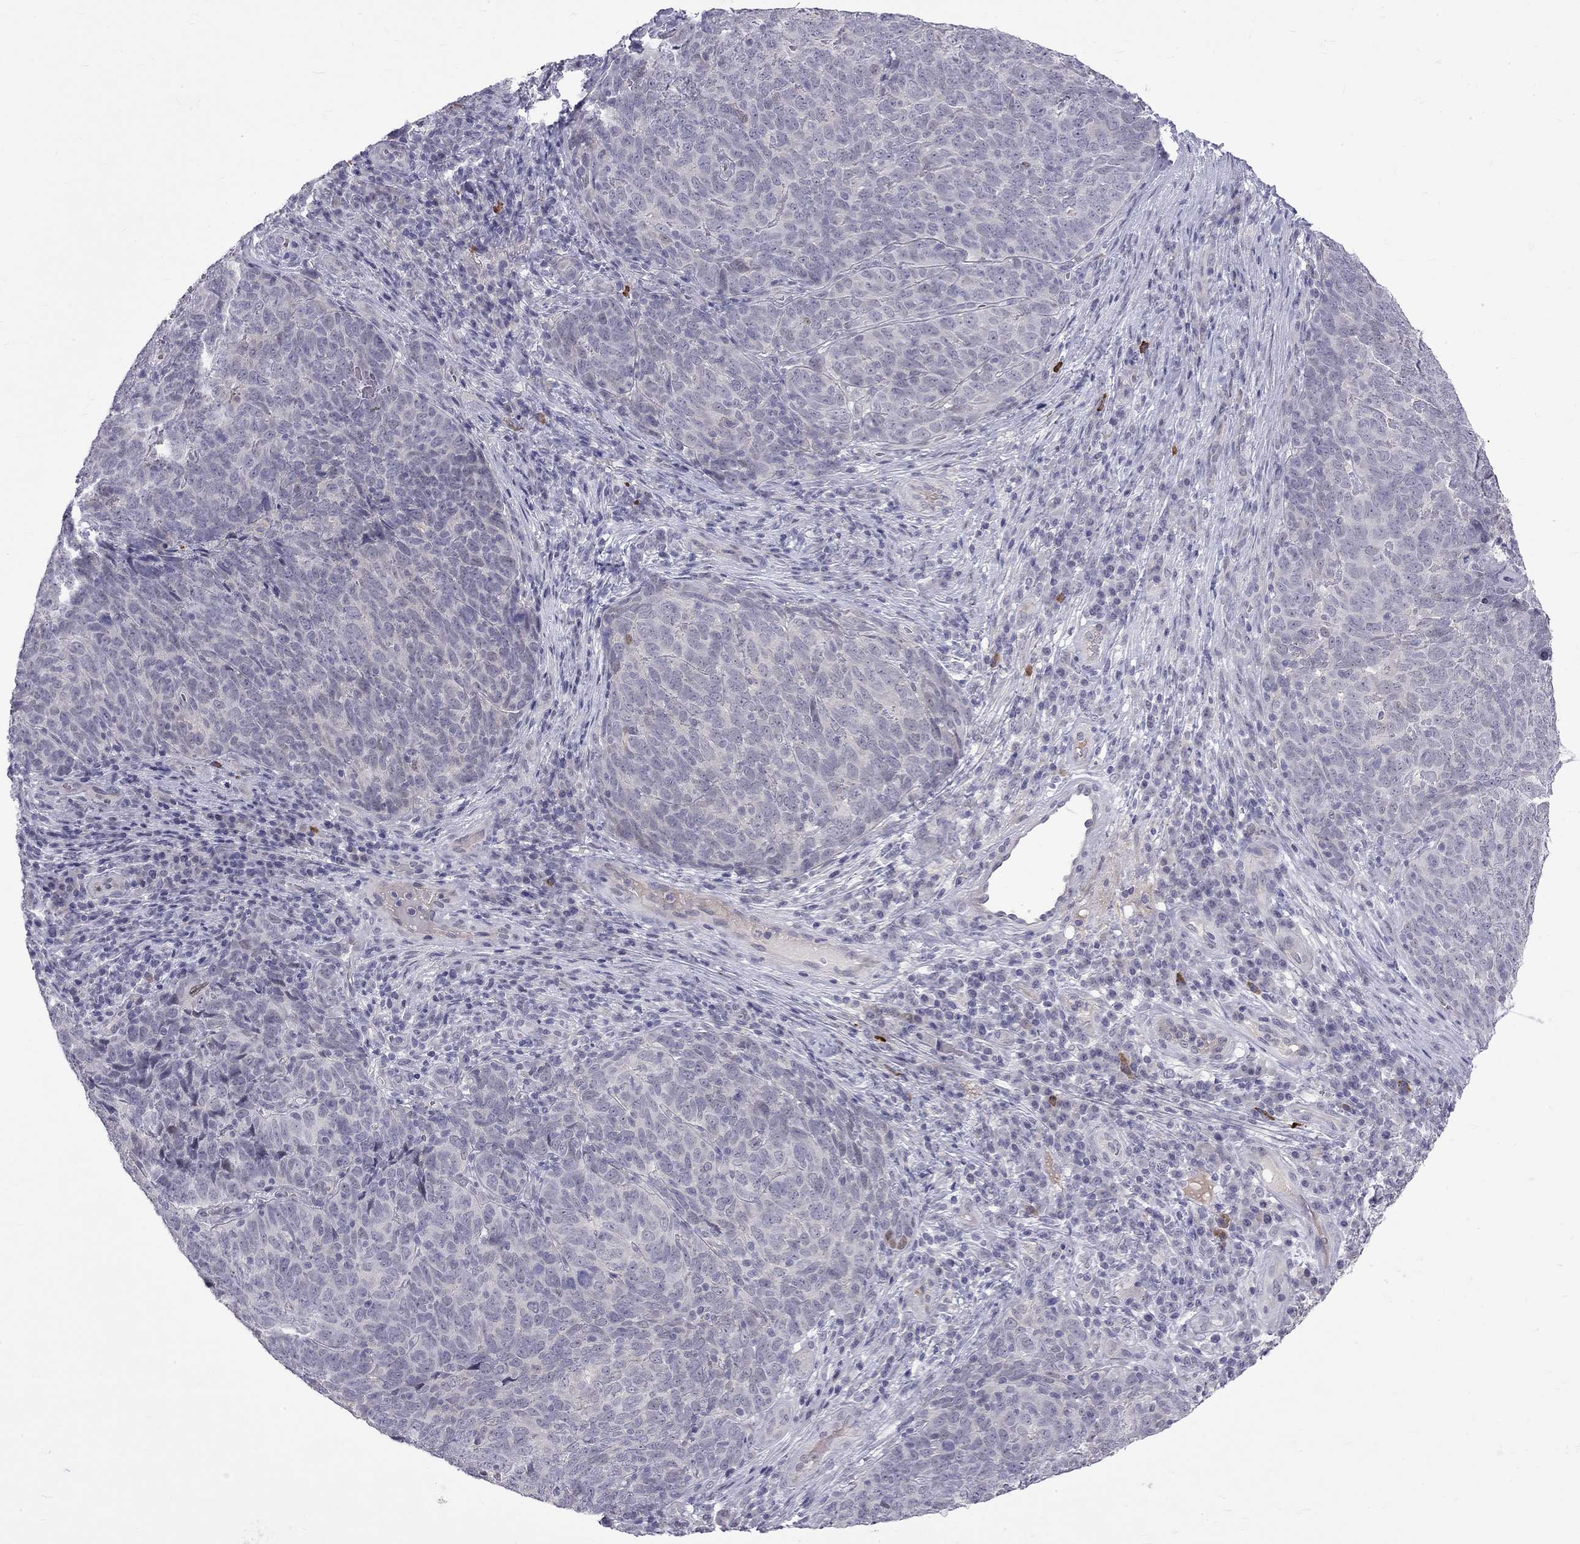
{"staining": {"intensity": "negative", "quantity": "none", "location": "none"}, "tissue": "skin cancer", "cell_type": "Tumor cells", "image_type": "cancer", "snomed": [{"axis": "morphology", "description": "Squamous cell carcinoma, NOS"}, {"axis": "topography", "description": "Skin"}, {"axis": "topography", "description": "Anal"}], "caption": "Tumor cells are negative for protein expression in human squamous cell carcinoma (skin).", "gene": "RTL9", "patient": {"sex": "female", "age": 51}}